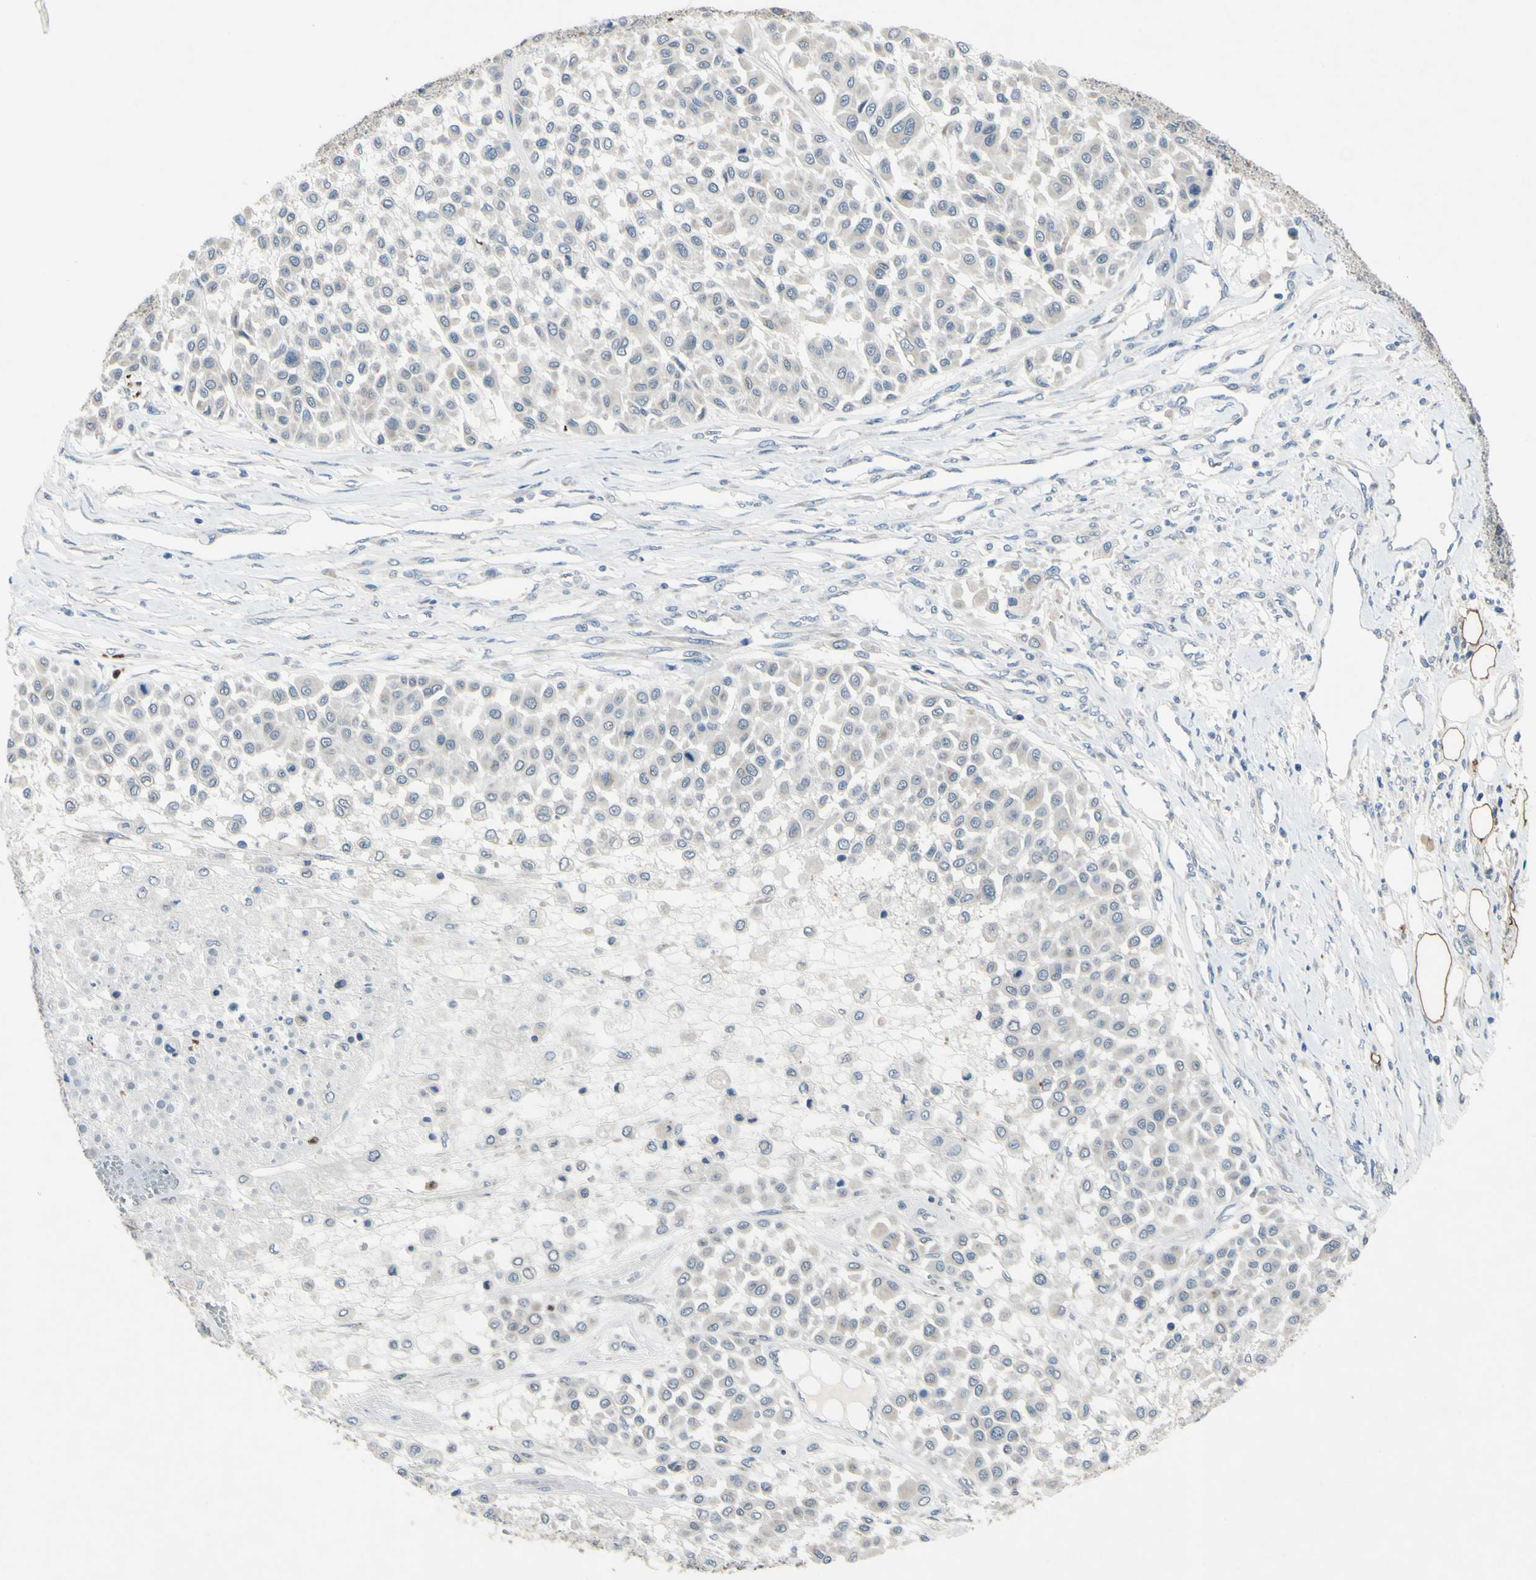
{"staining": {"intensity": "weak", "quantity": ">75%", "location": "cytoplasmic/membranous"}, "tissue": "melanoma", "cell_type": "Tumor cells", "image_type": "cancer", "snomed": [{"axis": "morphology", "description": "Malignant melanoma, Metastatic site"}, {"axis": "topography", "description": "Soft tissue"}], "caption": "DAB (3,3'-diaminobenzidine) immunohistochemical staining of human malignant melanoma (metastatic site) demonstrates weak cytoplasmic/membranous protein staining in about >75% of tumor cells. (DAB = brown stain, brightfield microscopy at high magnification).", "gene": "GRAMD2B", "patient": {"sex": "male", "age": 41}}